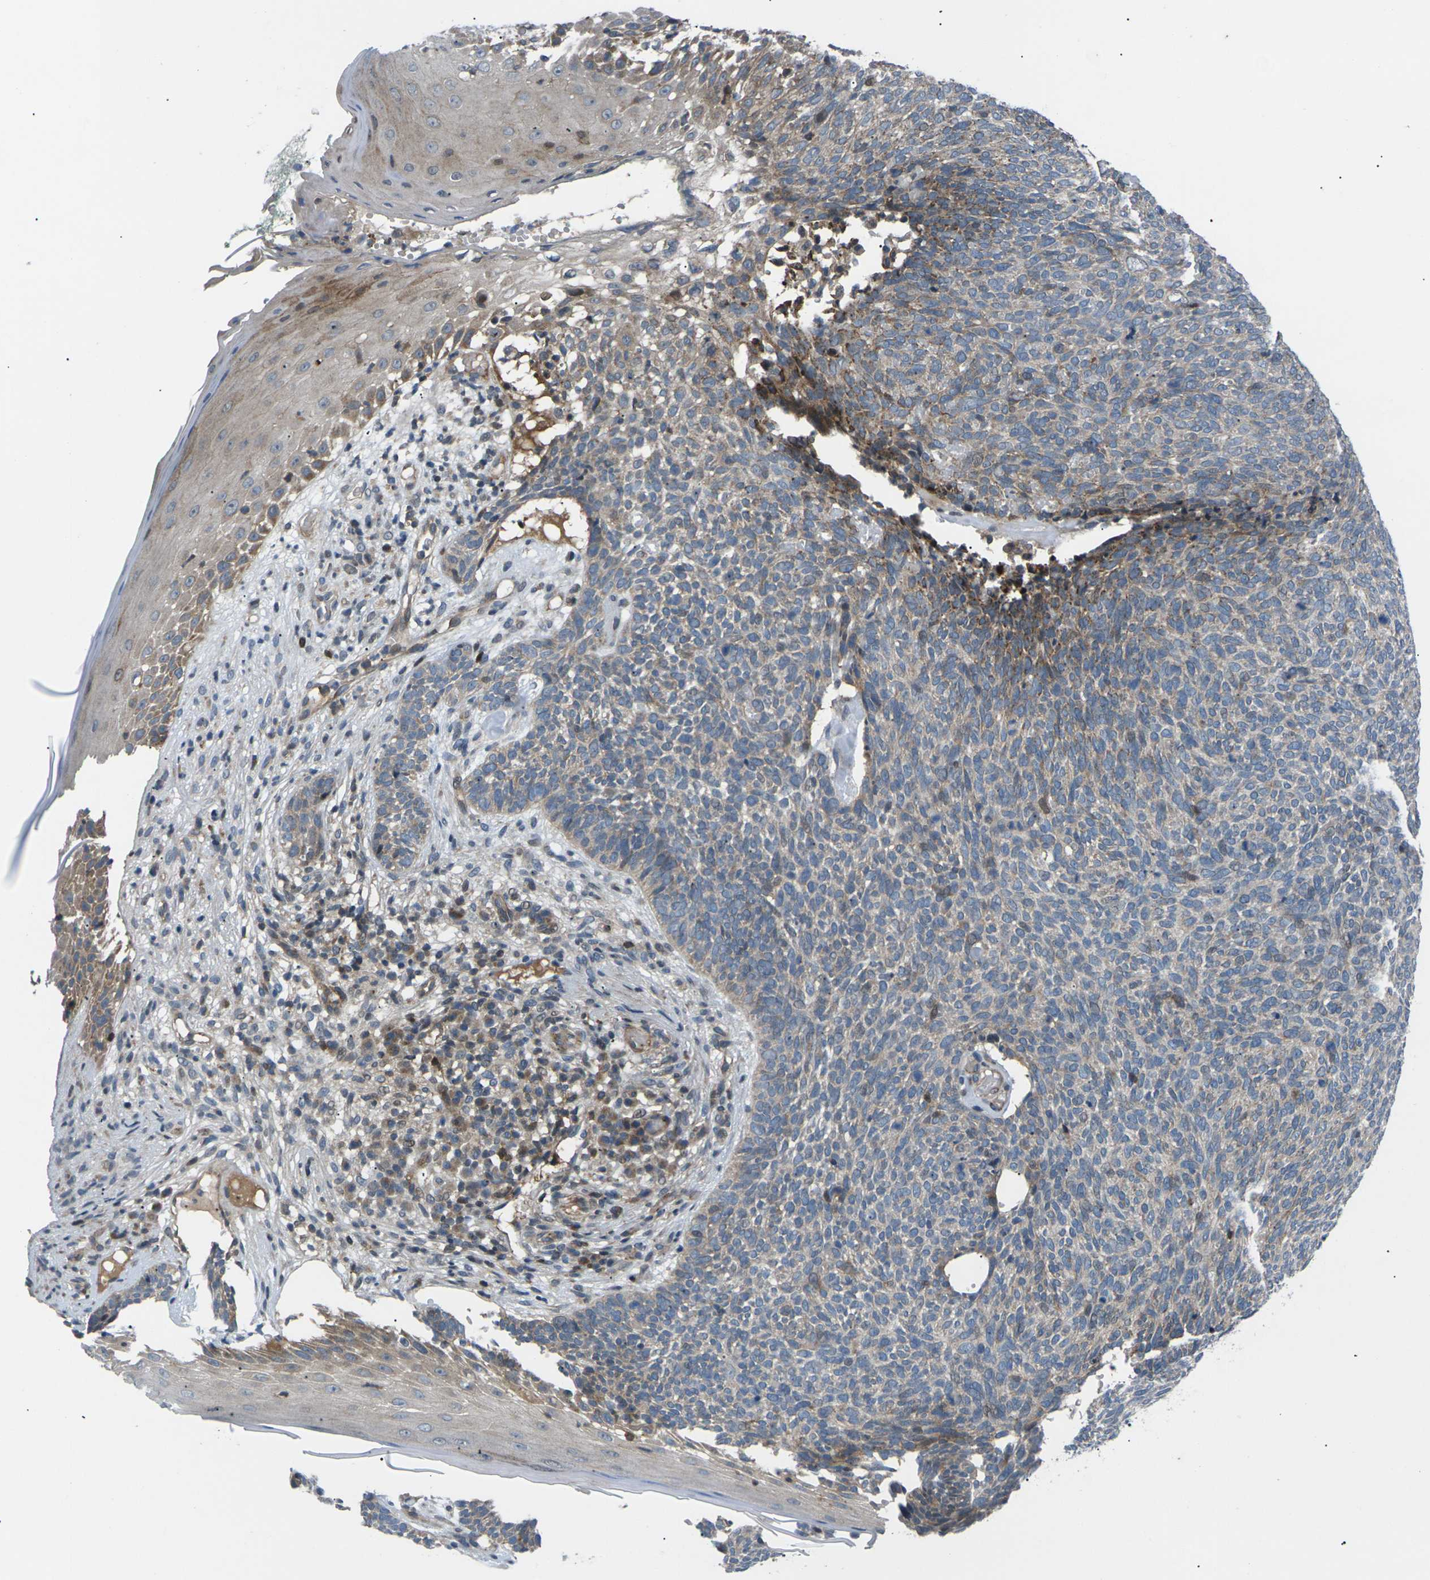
{"staining": {"intensity": "moderate", "quantity": "<25%", "location": "cytoplasmic/membranous"}, "tissue": "skin cancer", "cell_type": "Tumor cells", "image_type": "cancer", "snomed": [{"axis": "morphology", "description": "Basal cell carcinoma"}, {"axis": "topography", "description": "Skin"}], "caption": "Brown immunohistochemical staining in skin cancer reveals moderate cytoplasmic/membranous positivity in approximately <25% of tumor cells.", "gene": "RPS6KA3", "patient": {"sex": "female", "age": 84}}